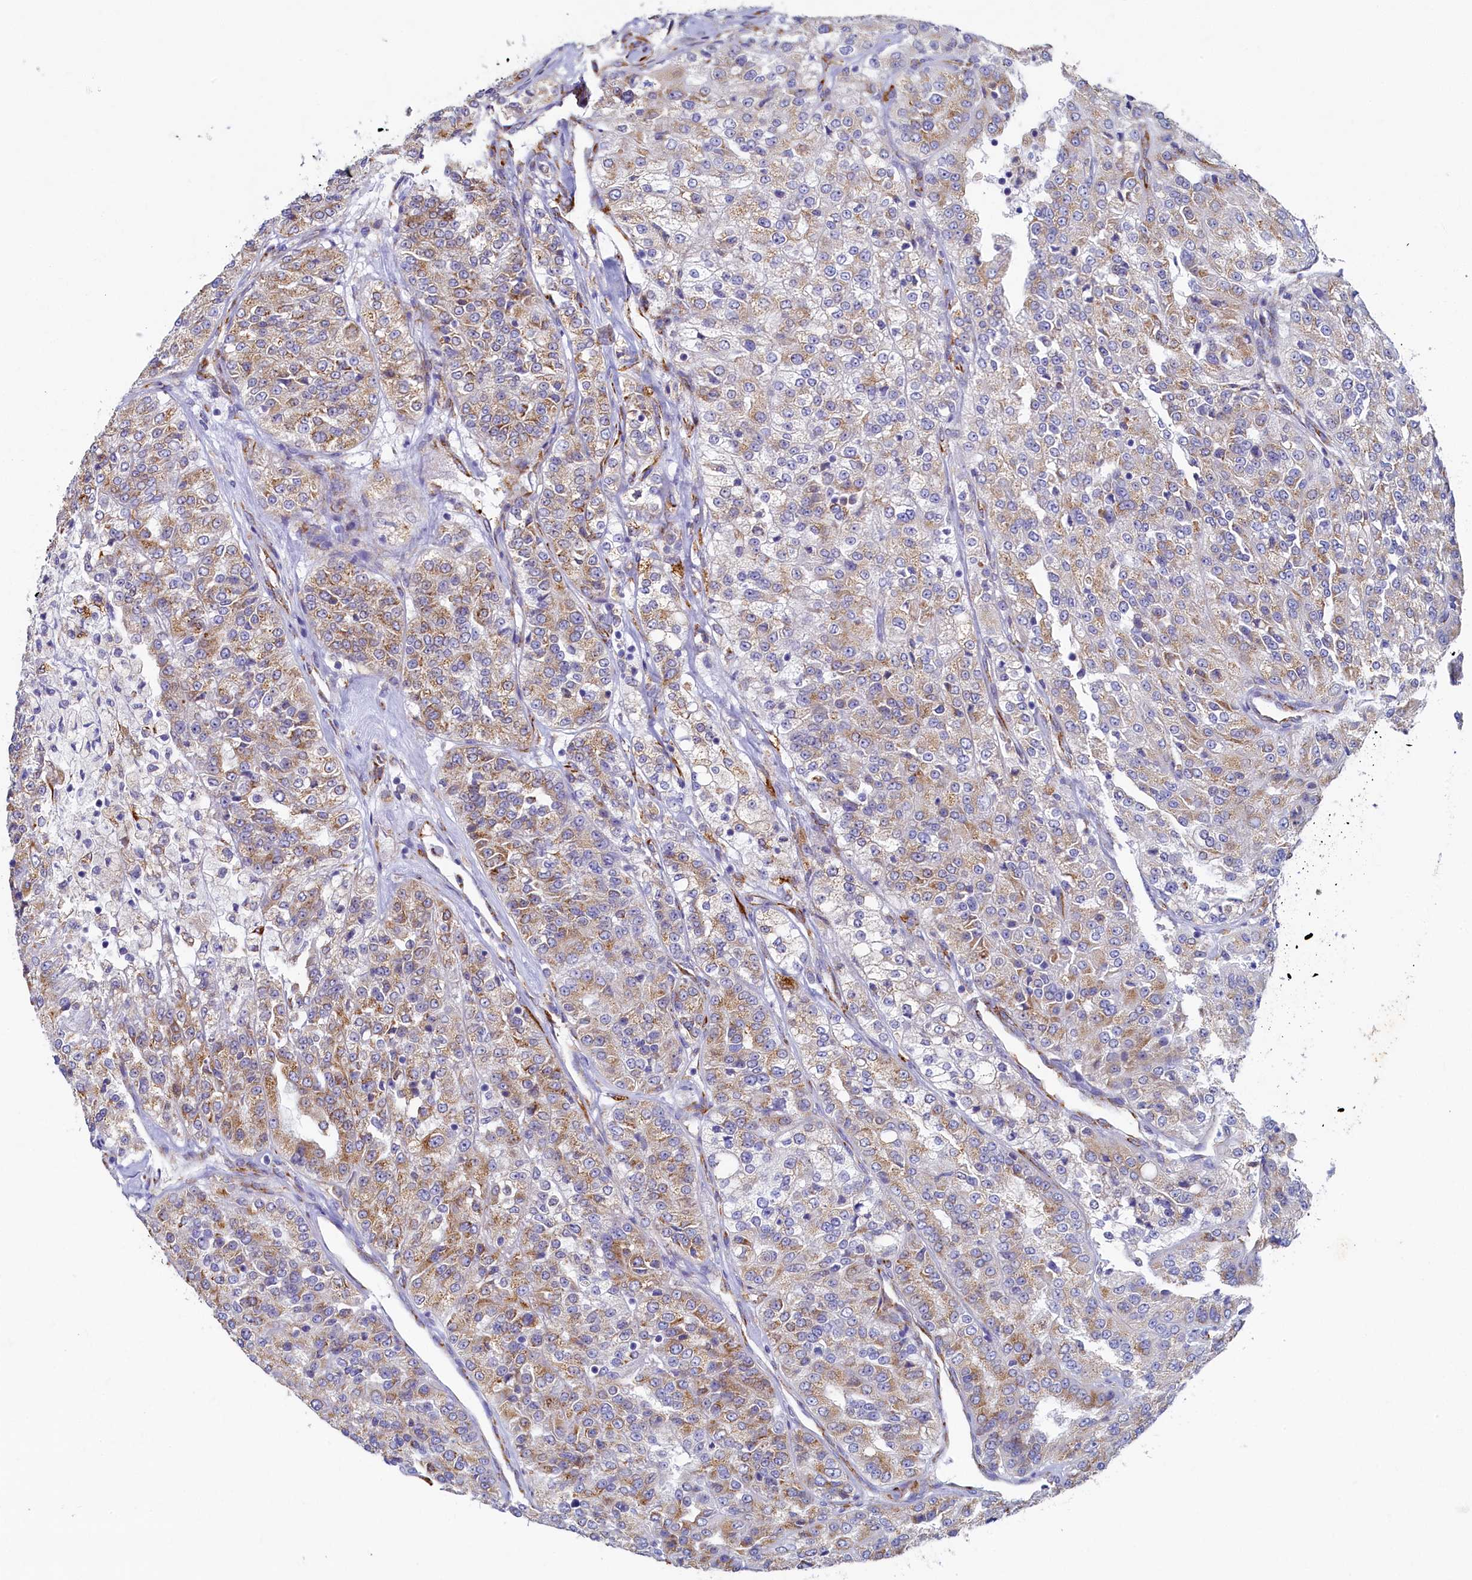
{"staining": {"intensity": "moderate", "quantity": ">75%", "location": "cytoplasmic/membranous"}, "tissue": "renal cancer", "cell_type": "Tumor cells", "image_type": "cancer", "snomed": [{"axis": "morphology", "description": "Adenocarcinoma, NOS"}, {"axis": "topography", "description": "Kidney"}], "caption": "Brown immunohistochemical staining in human renal adenocarcinoma reveals moderate cytoplasmic/membranous expression in about >75% of tumor cells.", "gene": "TMEM18", "patient": {"sex": "female", "age": 63}}